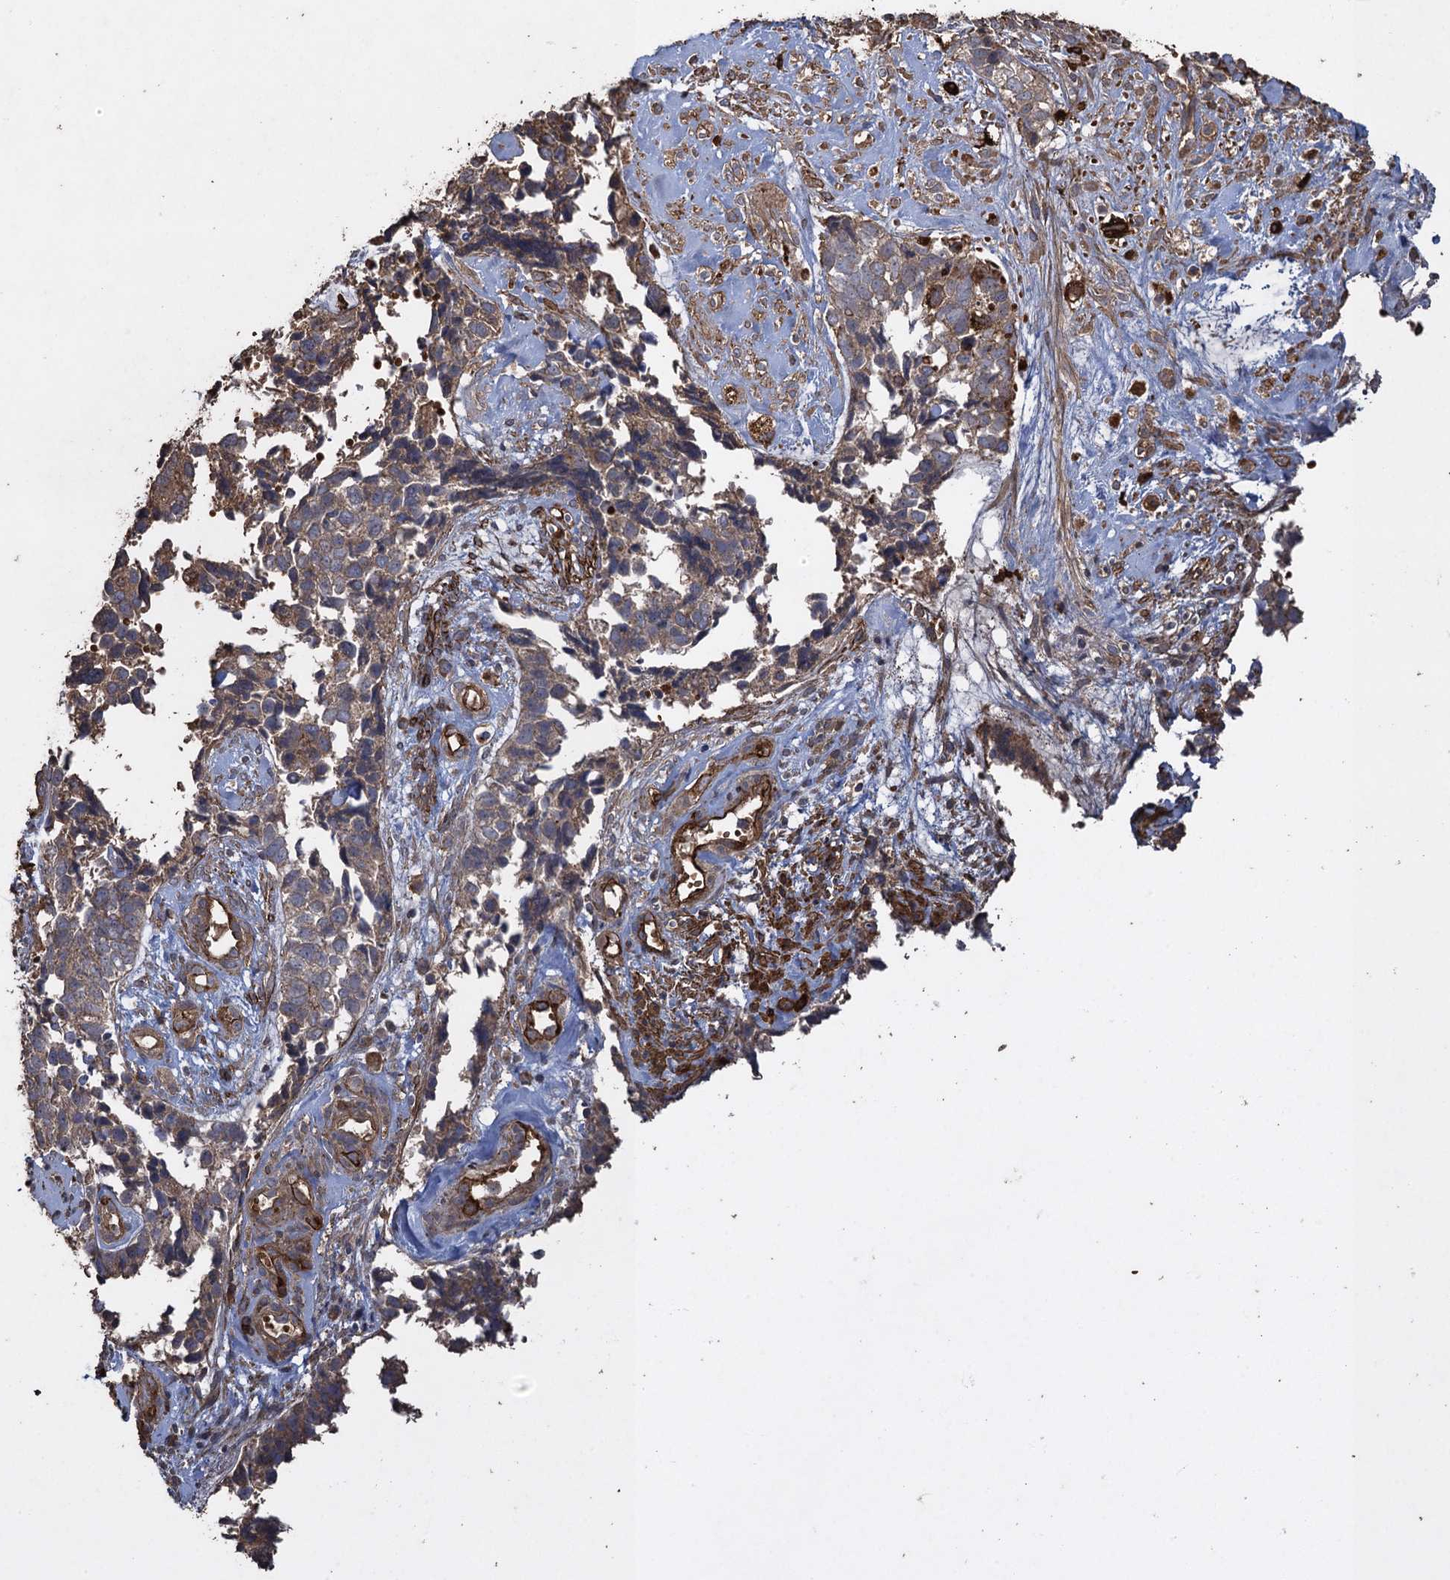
{"staining": {"intensity": "weak", "quantity": "25%-75%", "location": "cytoplasmic/membranous"}, "tissue": "cervical cancer", "cell_type": "Tumor cells", "image_type": "cancer", "snomed": [{"axis": "morphology", "description": "Squamous cell carcinoma, NOS"}, {"axis": "topography", "description": "Cervix"}], "caption": "High-power microscopy captured an immunohistochemistry histopathology image of cervical cancer (squamous cell carcinoma), revealing weak cytoplasmic/membranous staining in about 25%-75% of tumor cells. The staining is performed using DAB brown chromogen to label protein expression. The nuclei are counter-stained blue using hematoxylin.", "gene": "TXNDC11", "patient": {"sex": "female", "age": 63}}